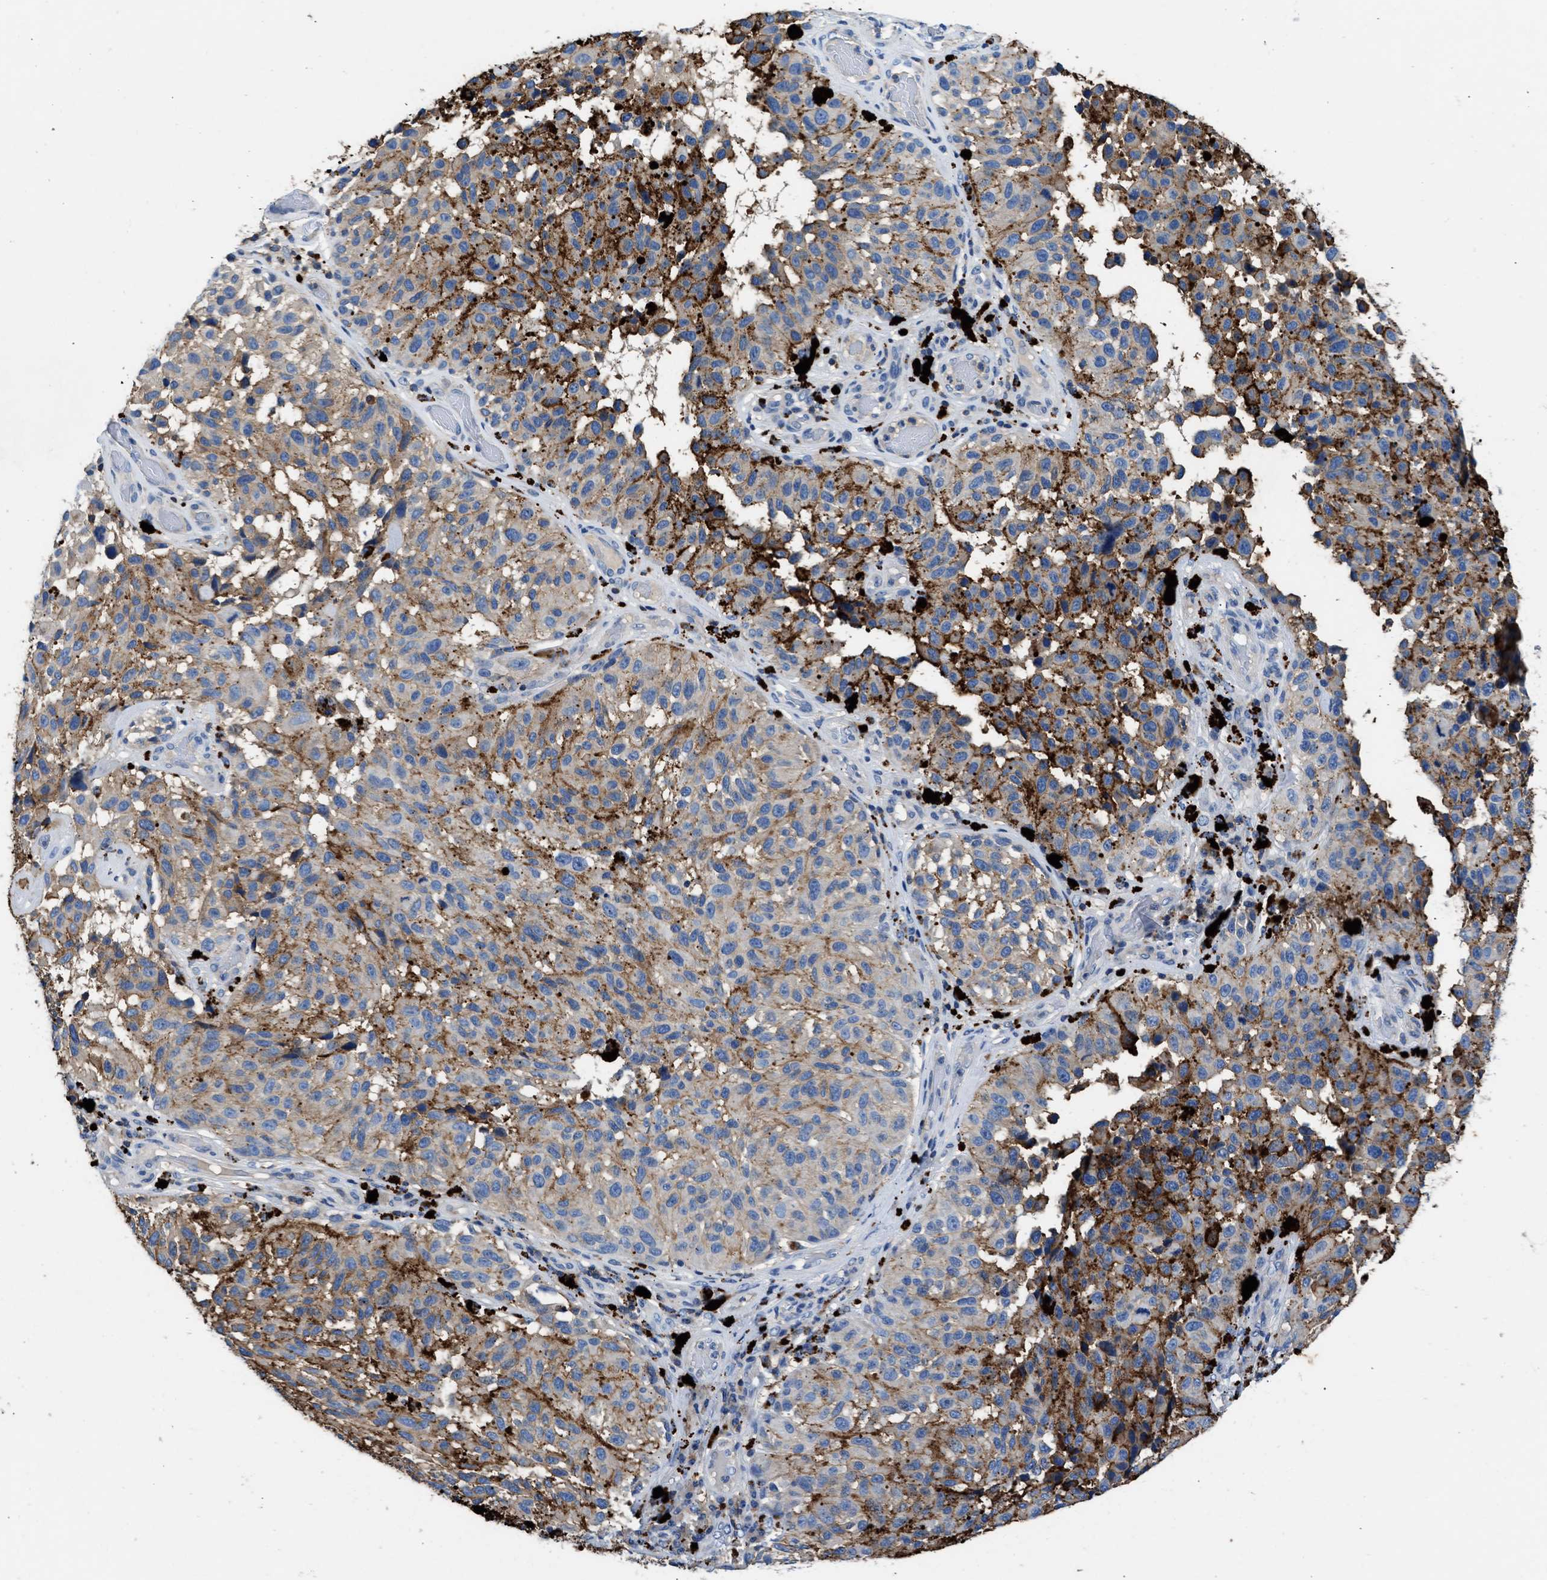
{"staining": {"intensity": "moderate", "quantity": "25%-75%", "location": "cytoplasmic/membranous"}, "tissue": "melanoma", "cell_type": "Tumor cells", "image_type": "cancer", "snomed": [{"axis": "morphology", "description": "Malignant melanoma, NOS"}, {"axis": "topography", "description": "Skin"}], "caption": "Tumor cells exhibit medium levels of moderate cytoplasmic/membranous expression in approximately 25%-75% of cells in human malignant melanoma.", "gene": "KCNQ4", "patient": {"sex": "female", "age": 73}}